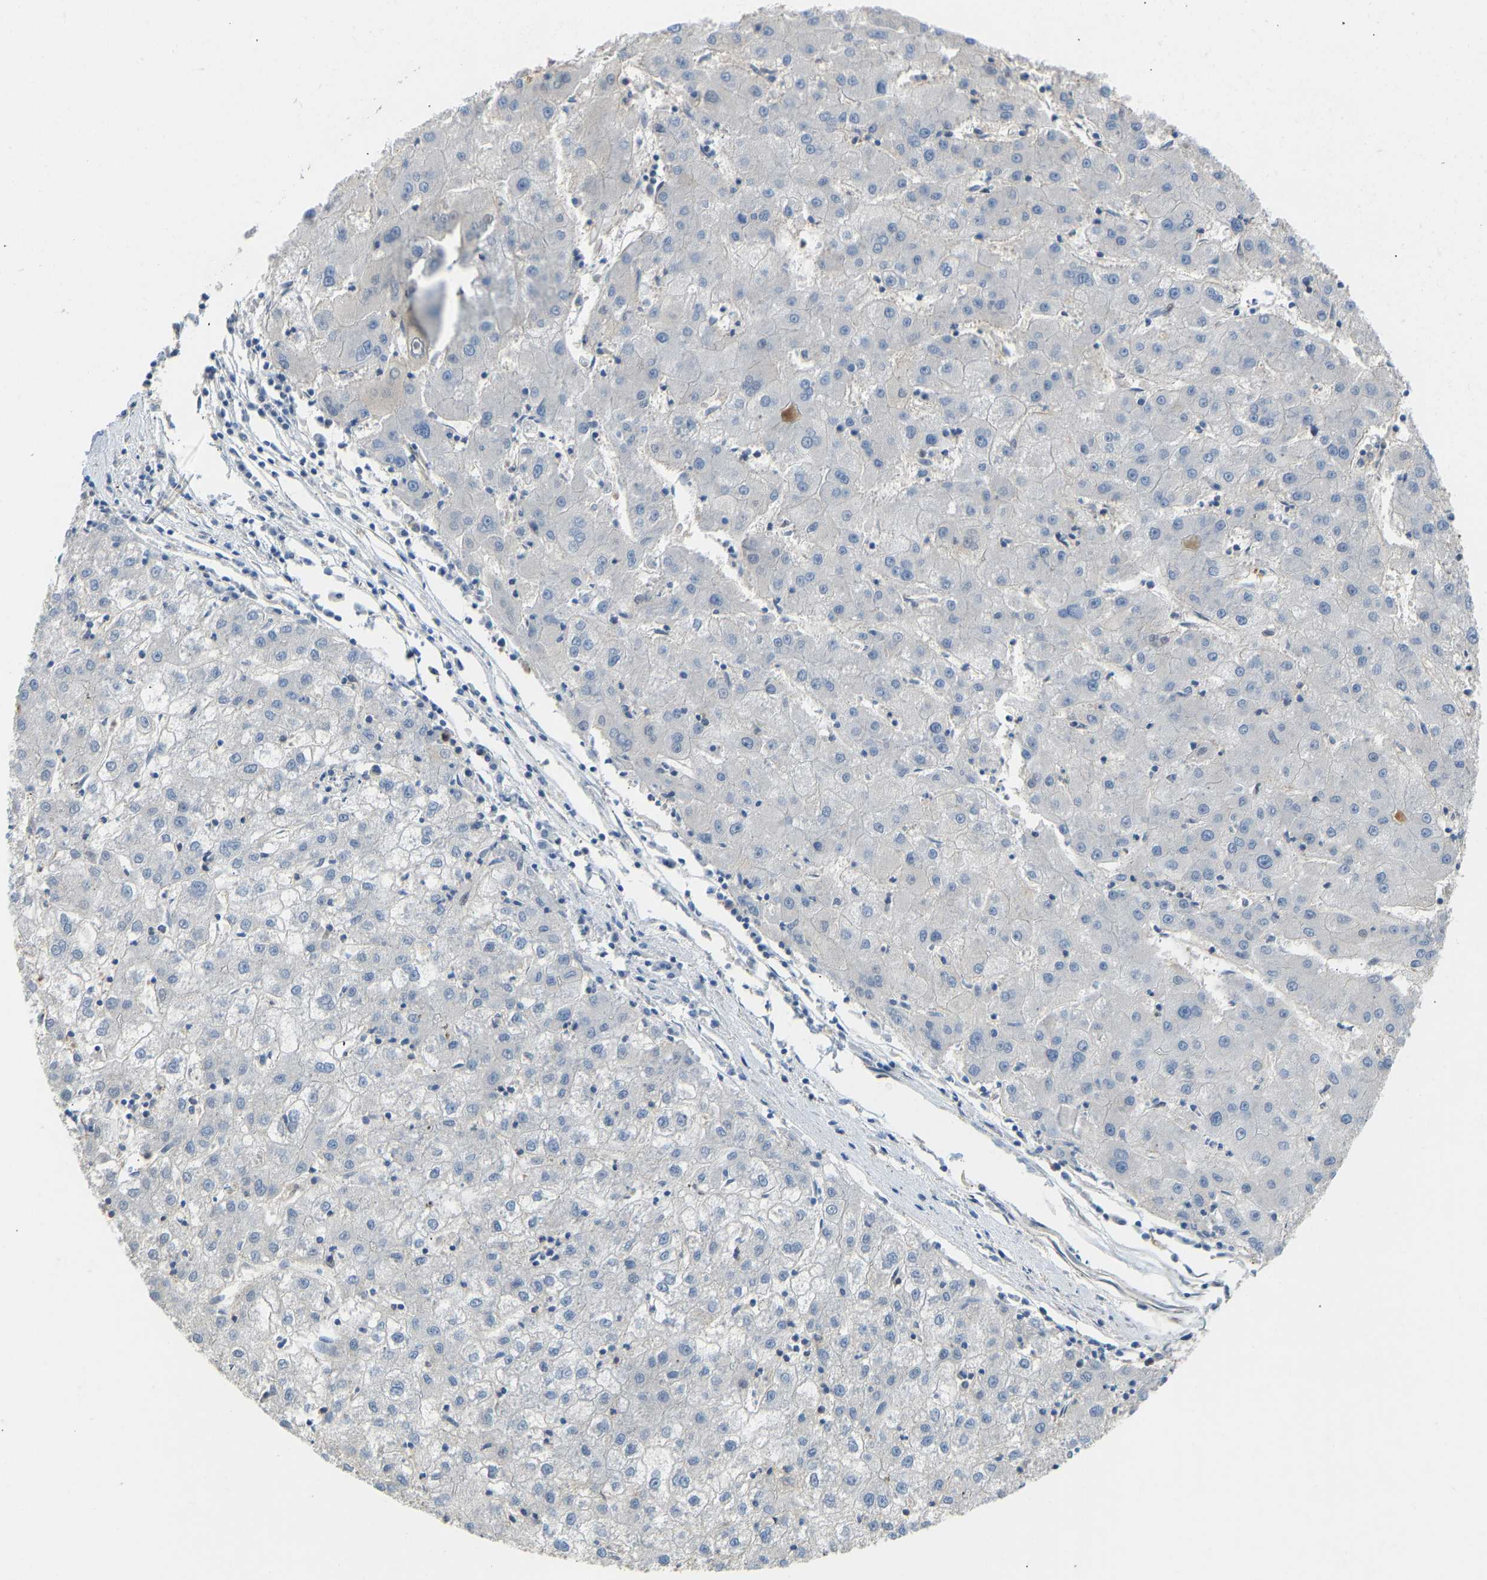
{"staining": {"intensity": "negative", "quantity": "none", "location": "none"}, "tissue": "liver cancer", "cell_type": "Tumor cells", "image_type": "cancer", "snomed": [{"axis": "morphology", "description": "Carcinoma, Hepatocellular, NOS"}, {"axis": "topography", "description": "Liver"}], "caption": "The micrograph exhibits no staining of tumor cells in liver cancer. (DAB IHC, high magnification).", "gene": "FOXK1", "patient": {"sex": "male", "age": 72}}